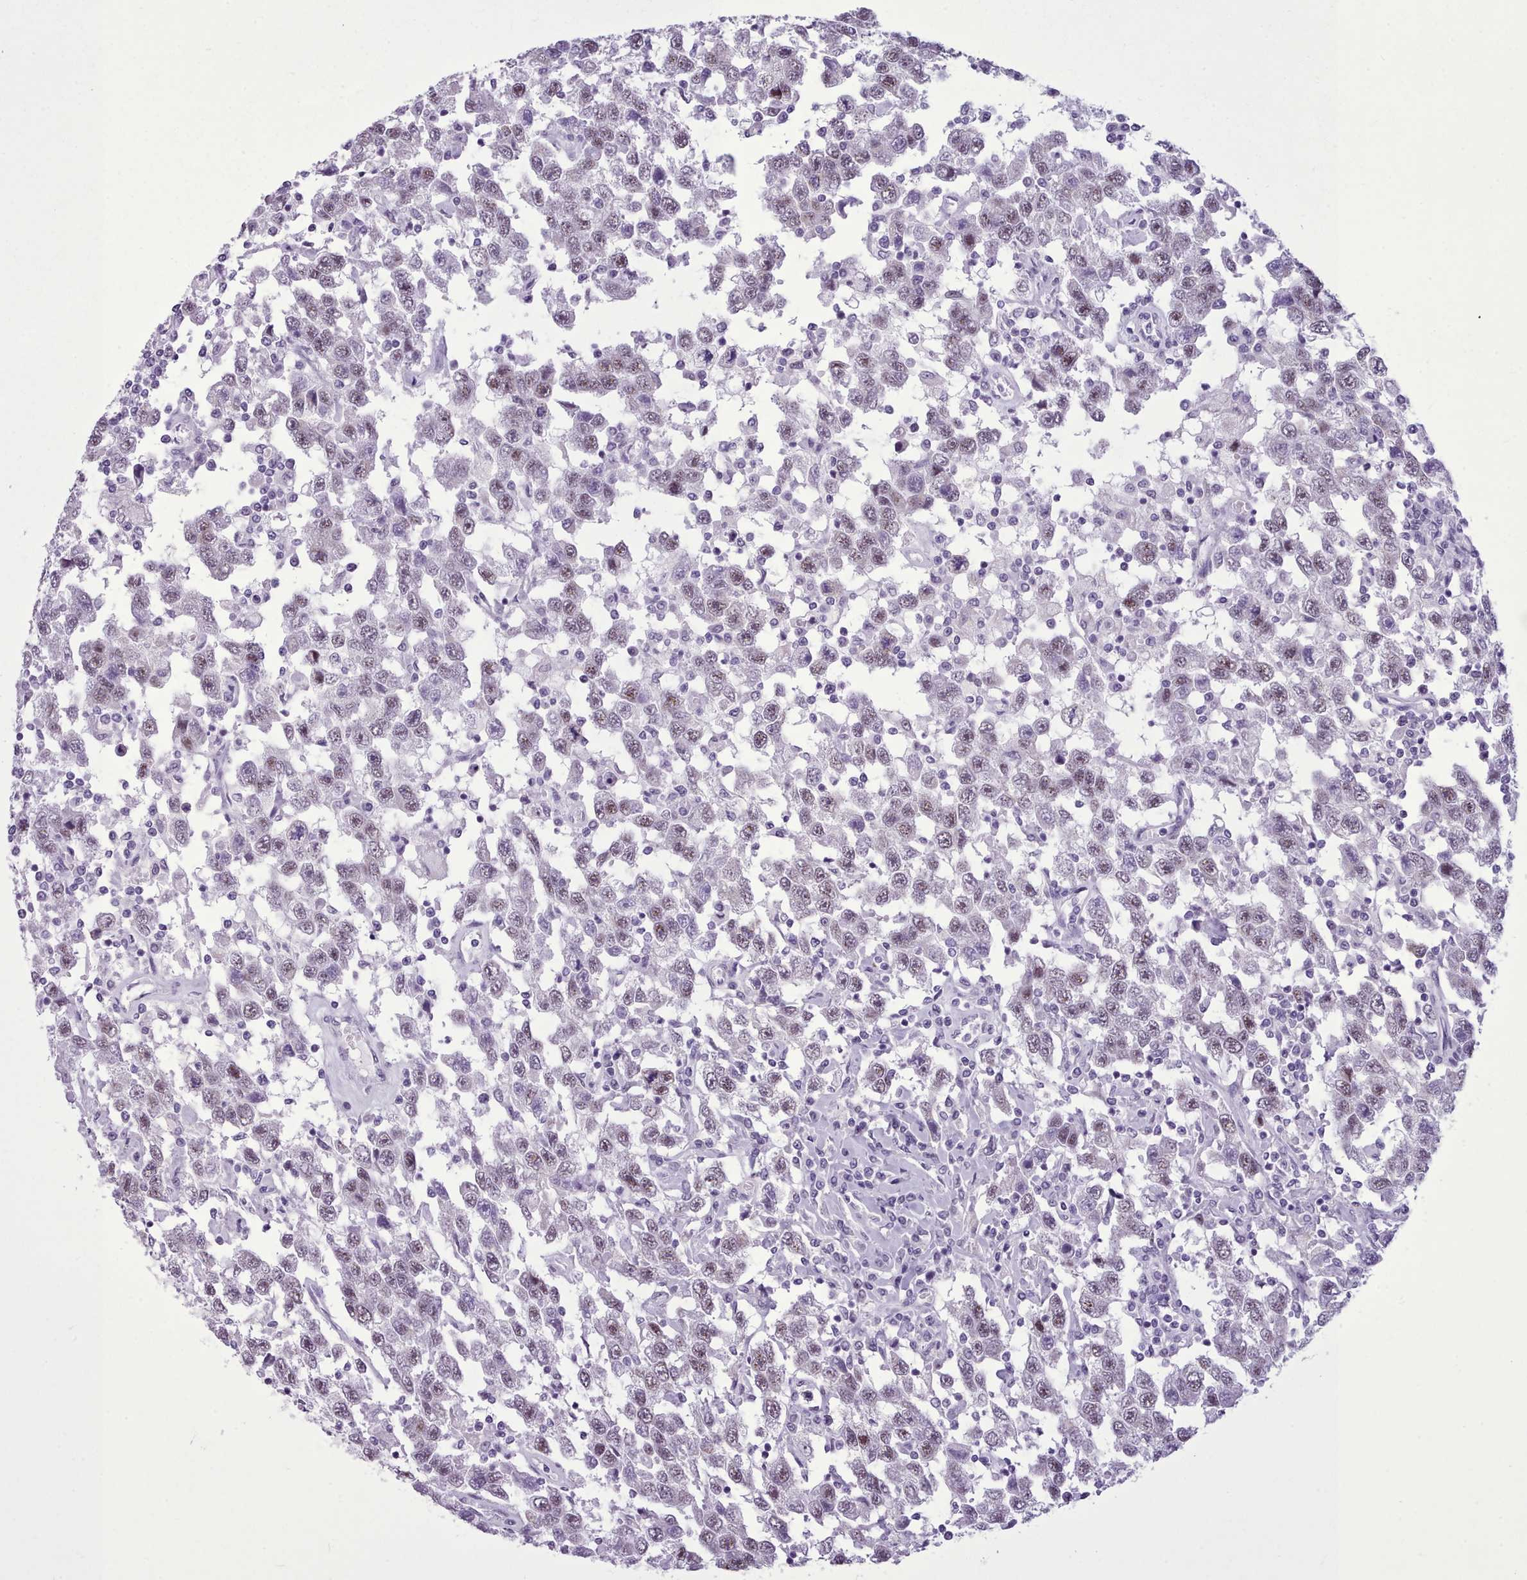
{"staining": {"intensity": "weak", "quantity": "25%-75%", "location": "nuclear"}, "tissue": "testis cancer", "cell_type": "Tumor cells", "image_type": "cancer", "snomed": [{"axis": "morphology", "description": "Seminoma, NOS"}, {"axis": "topography", "description": "Testis"}], "caption": "This is an image of IHC staining of testis cancer, which shows weak staining in the nuclear of tumor cells.", "gene": "FBXO48", "patient": {"sex": "male", "age": 41}}